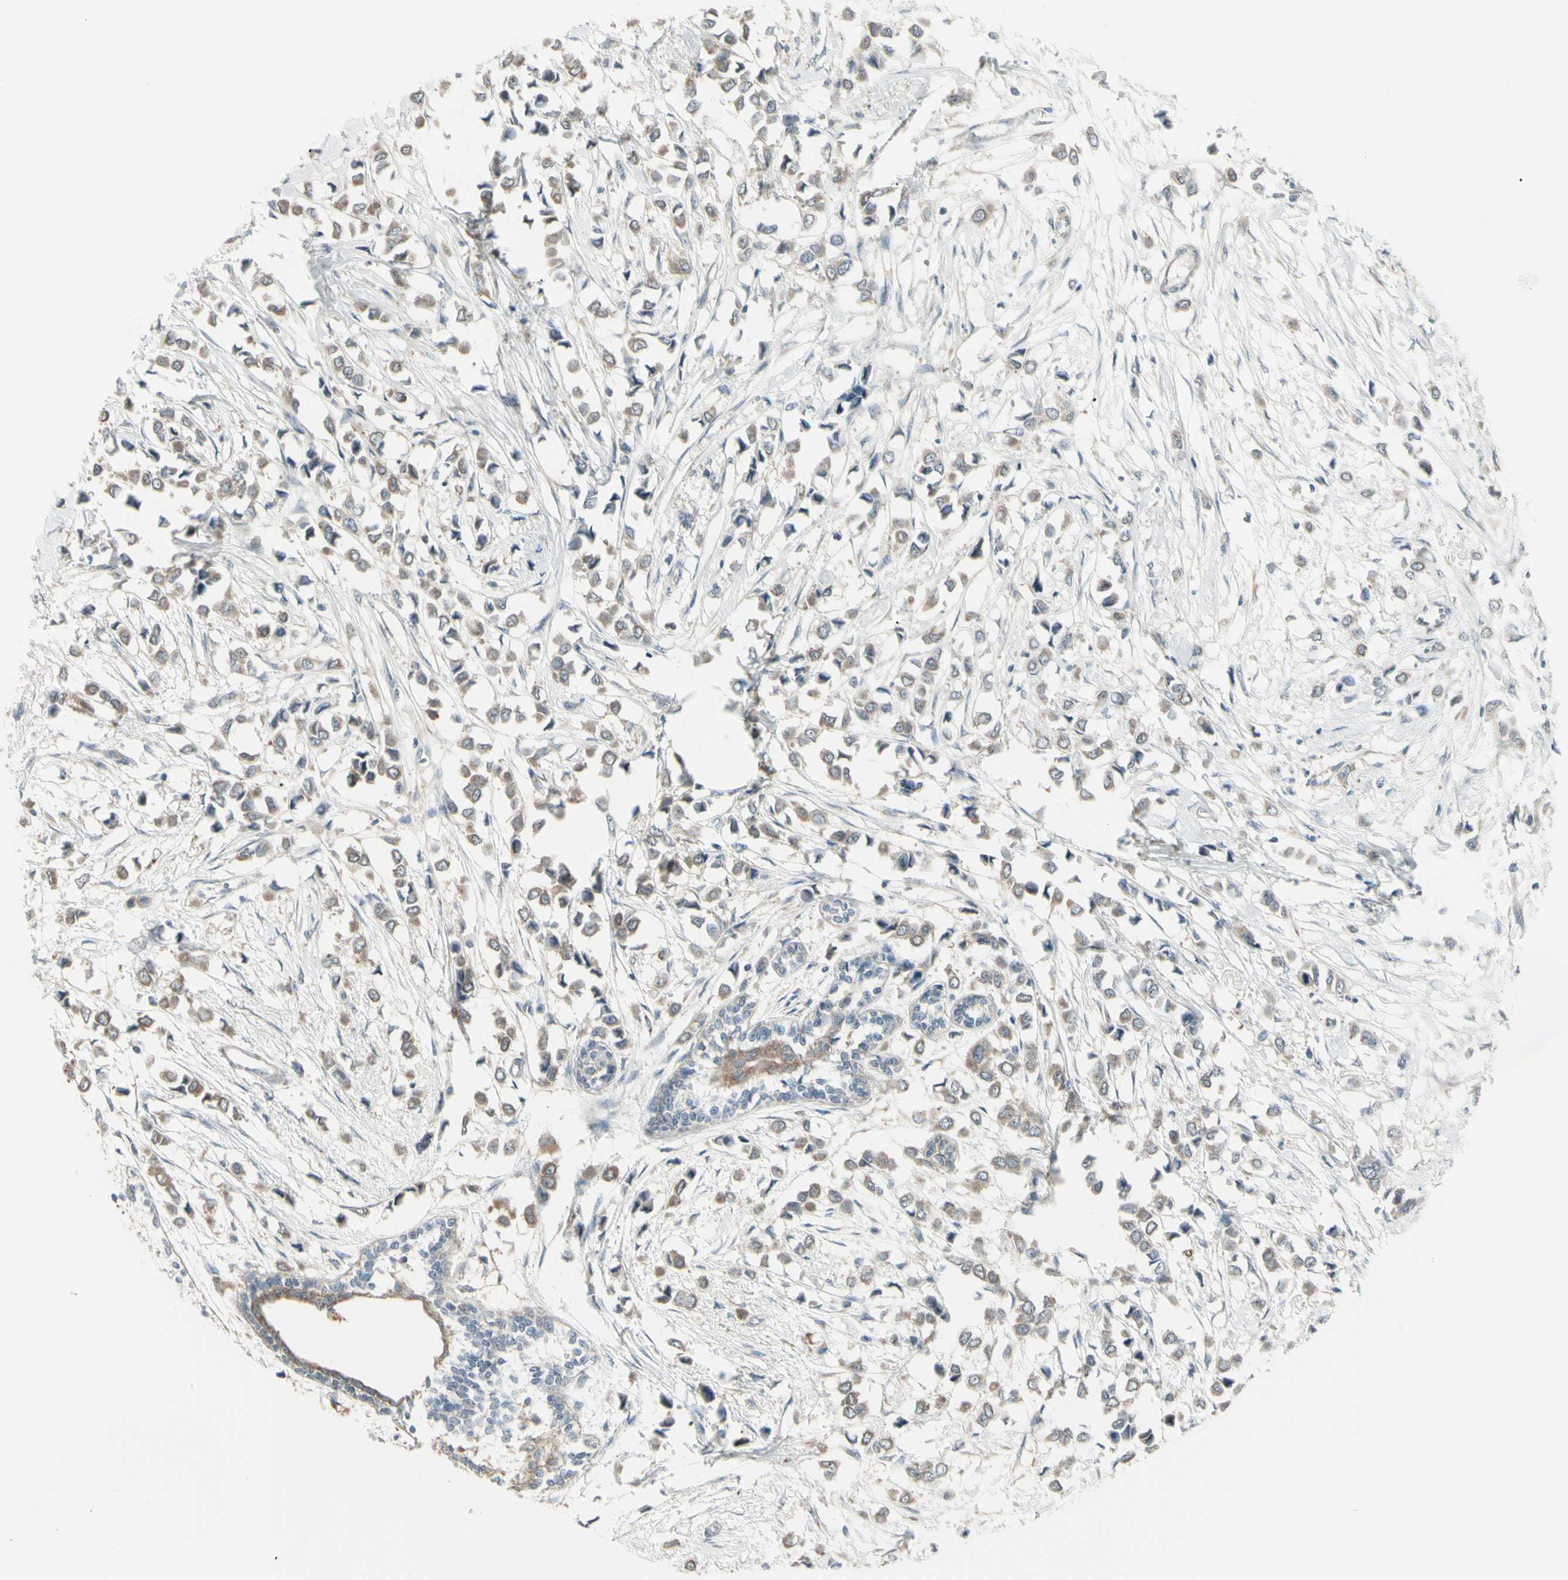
{"staining": {"intensity": "weak", "quantity": ">75%", "location": "cytoplasmic/membranous"}, "tissue": "breast cancer", "cell_type": "Tumor cells", "image_type": "cancer", "snomed": [{"axis": "morphology", "description": "Lobular carcinoma"}, {"axis": "topography", "description": "Breast"}], "caption": "Immunohistochemistry histopathology image of breast lobular carcinoma stained for a protein (brown), which exhibits low levels of weak cytoplasmic/membranous expression in approximately >75% of tumor cells.", "gene": "NAXD", "patient": {"sex": "female", "age": 51}}